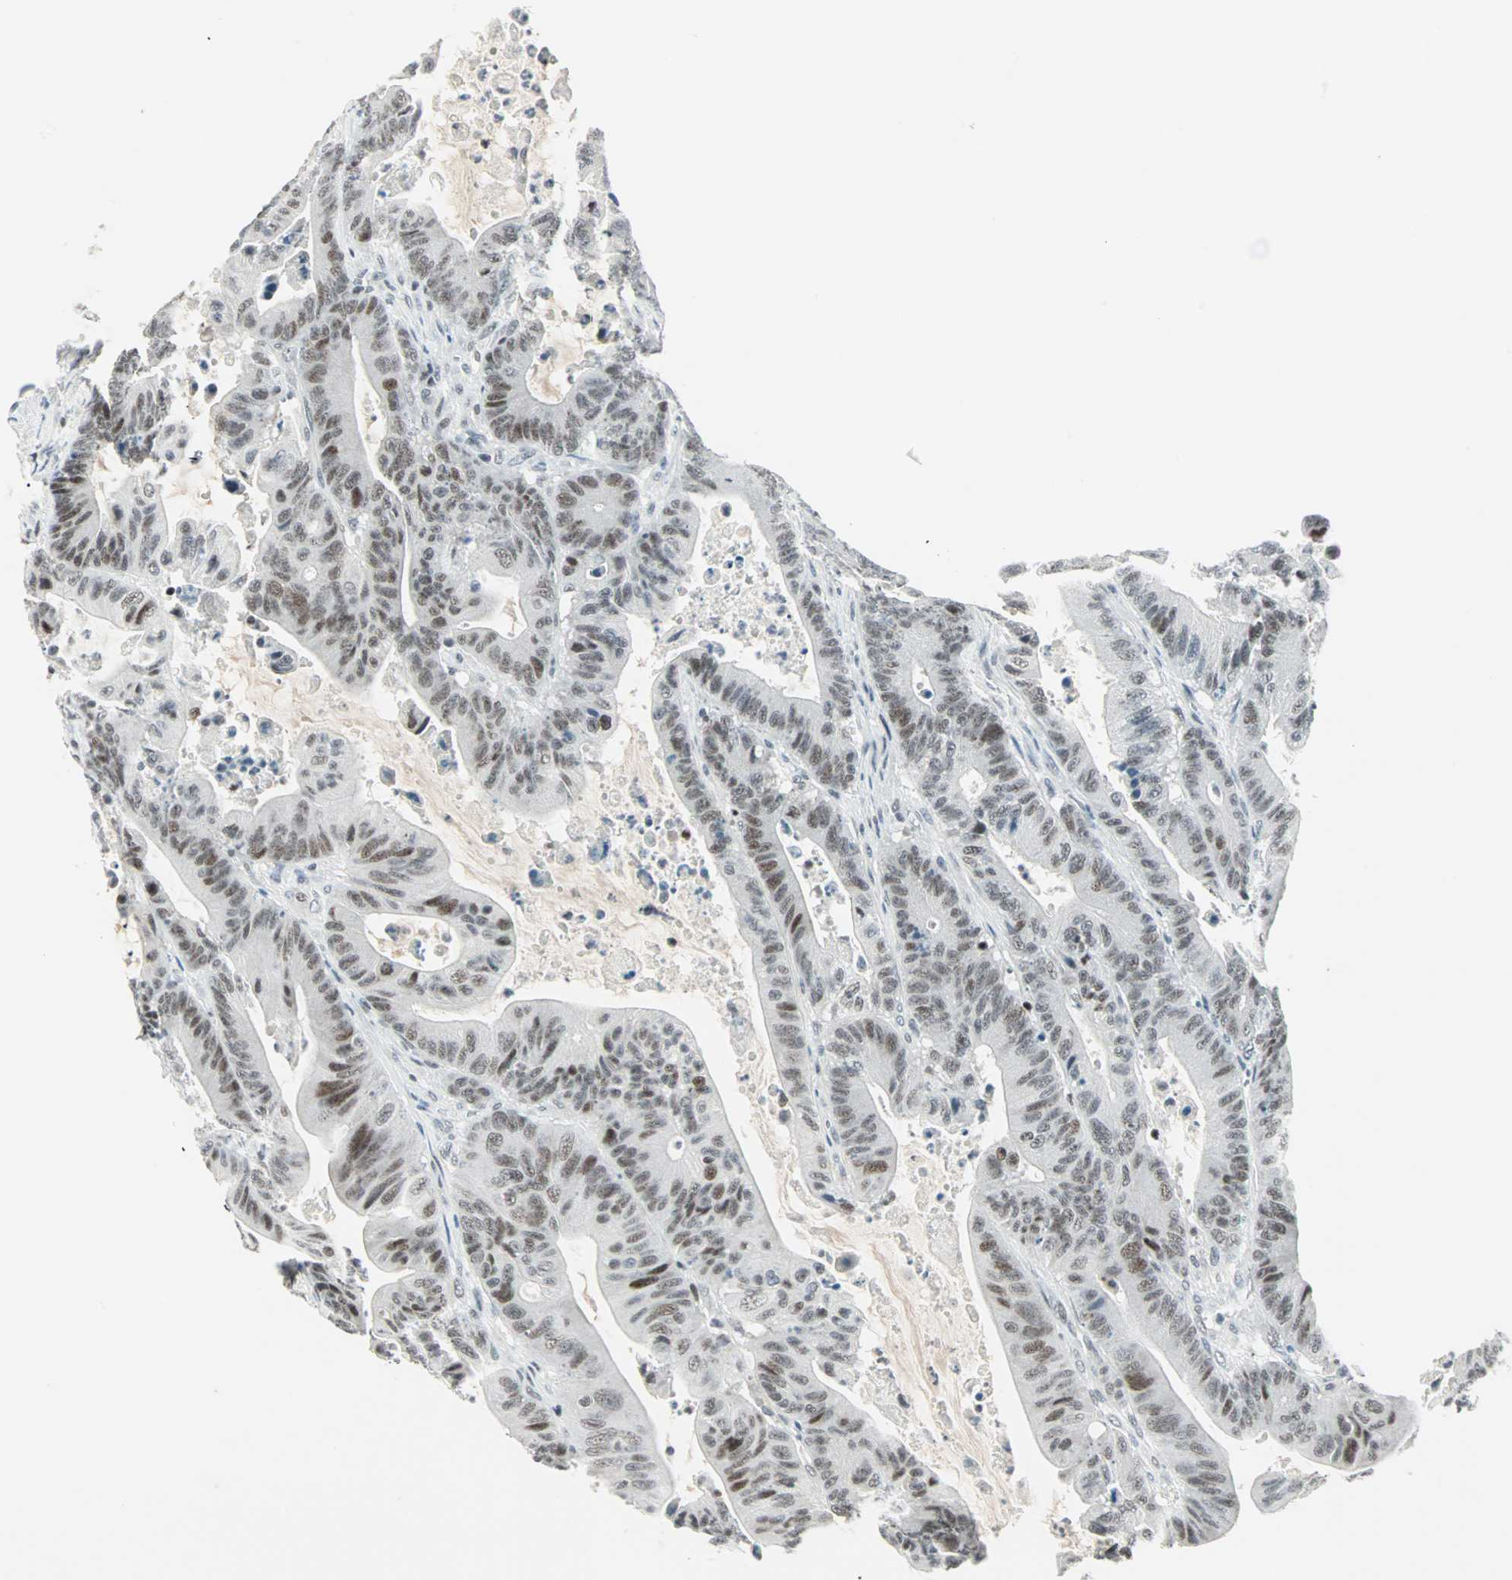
{"staining": {"intensity": "moderate", "quantity": ">75%", "location": "nuclear"}, "tissue": "colorectal cancer", "cell_type": "Tumor cells", "image_type": "cancer", "snomed": [{"axis": "morphology", "description": "Adenocarcinoma, NOS"}, {"axis": "topography", "description": "Colon"}], "caption": "This histopathology image shows colorectal cancer stained with immunohistochemistry to label a protein in brown. The nuclear of tumor cells show moderate positivity for the protein. Nuclei are counter-stained blue.", "gene": "SIN3A", "patient": {"sex": "female", "age": 84}}